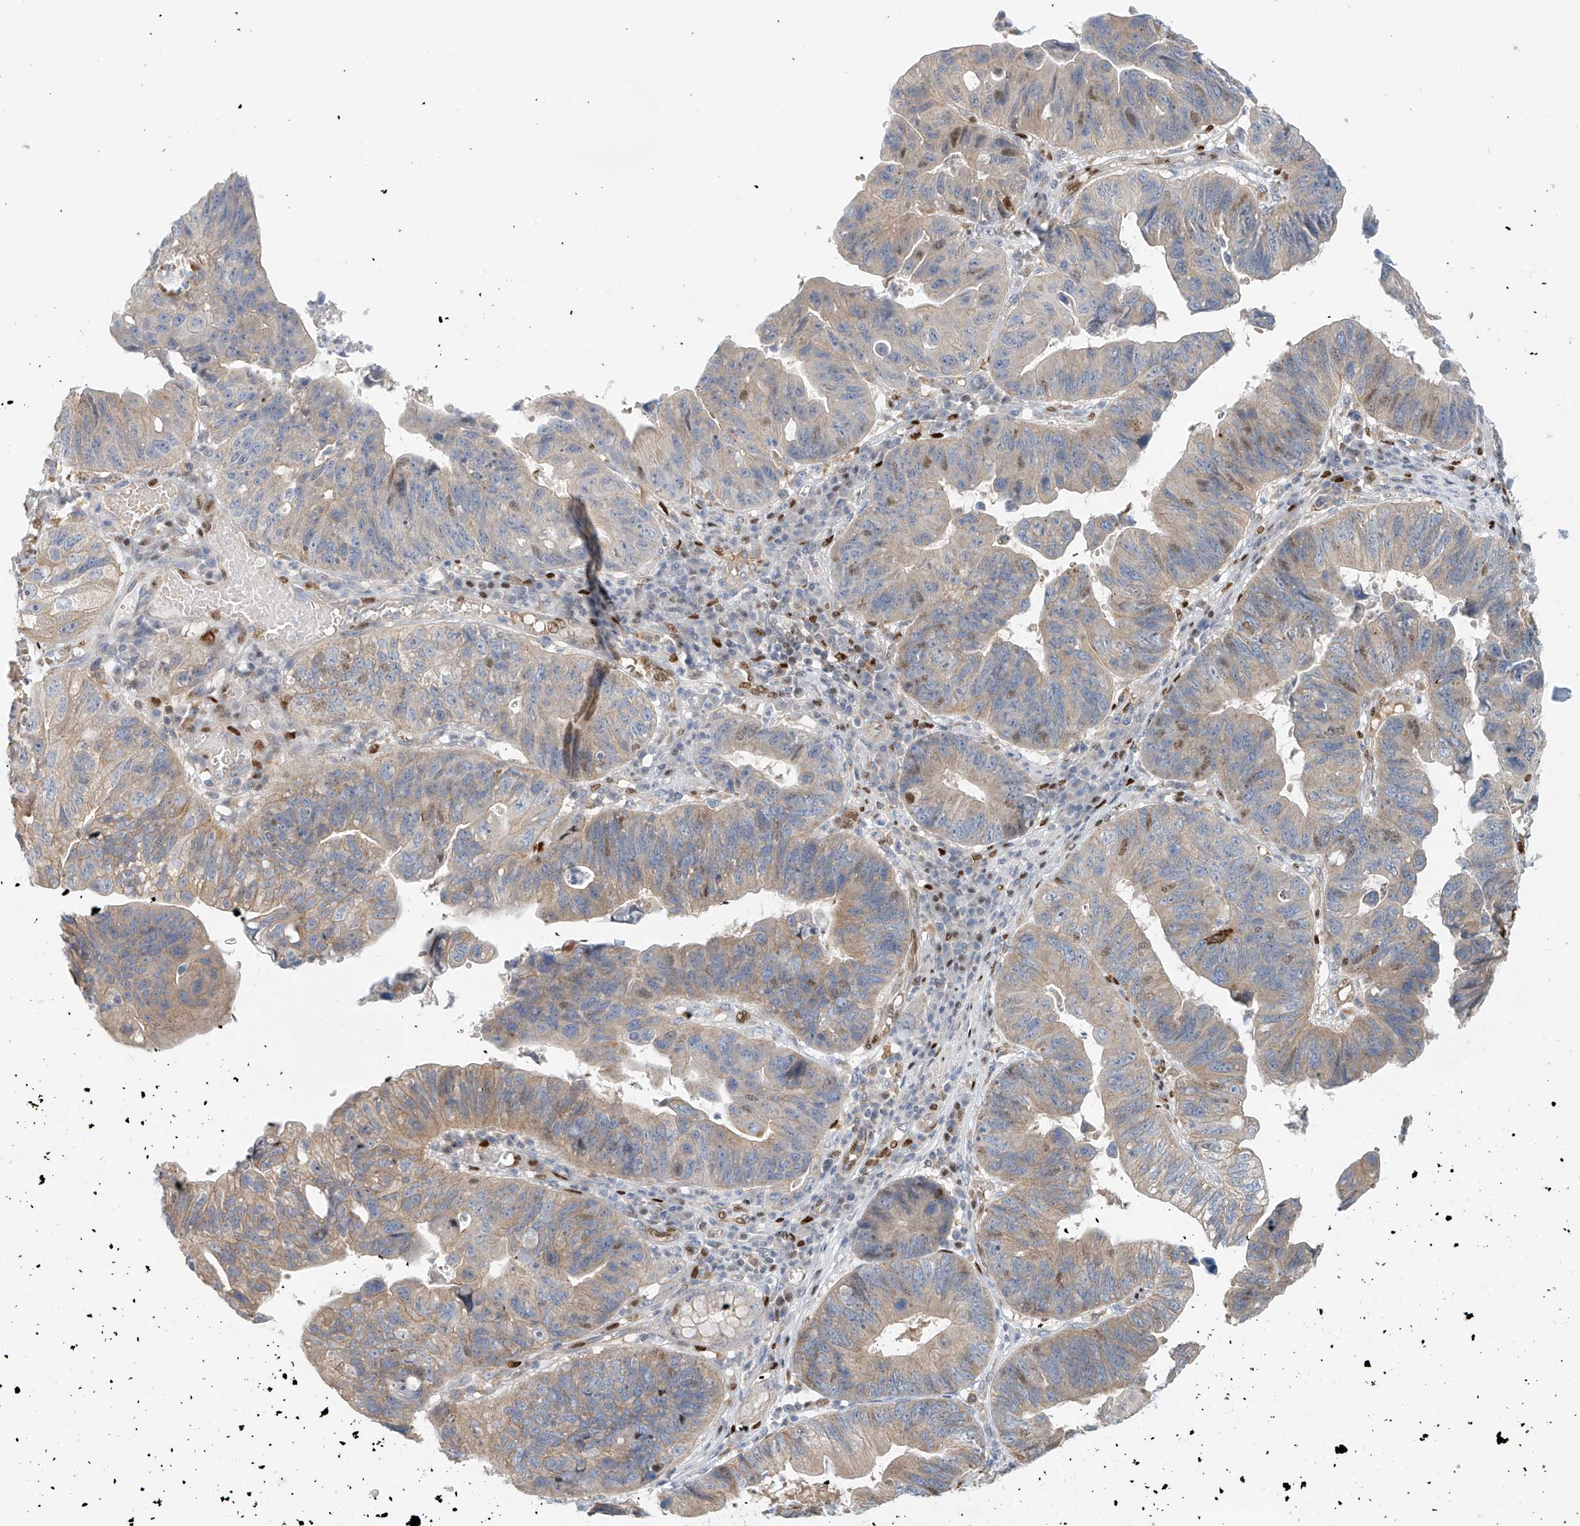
{"staining": {"intensity": "weak", "quantity": "<25%", "location": "cytoplasmic/membranous"}, "tissue": "stomach cancer", "cell_type": "Tumor cells", "image_type": "cancer", "snomed": [{"axis": "morphology", "description": "Adenocarcinoma, NOS"}, {"axis": "topography", "description": "Stomach"}], "caption": "Immunohistochemistry photomicrograph of stomach cancer stained for a protein (brown), which shows no expression in tumor cells.", "gene": "ZNF514", "patient": {"sex": "male", "age": 59}}